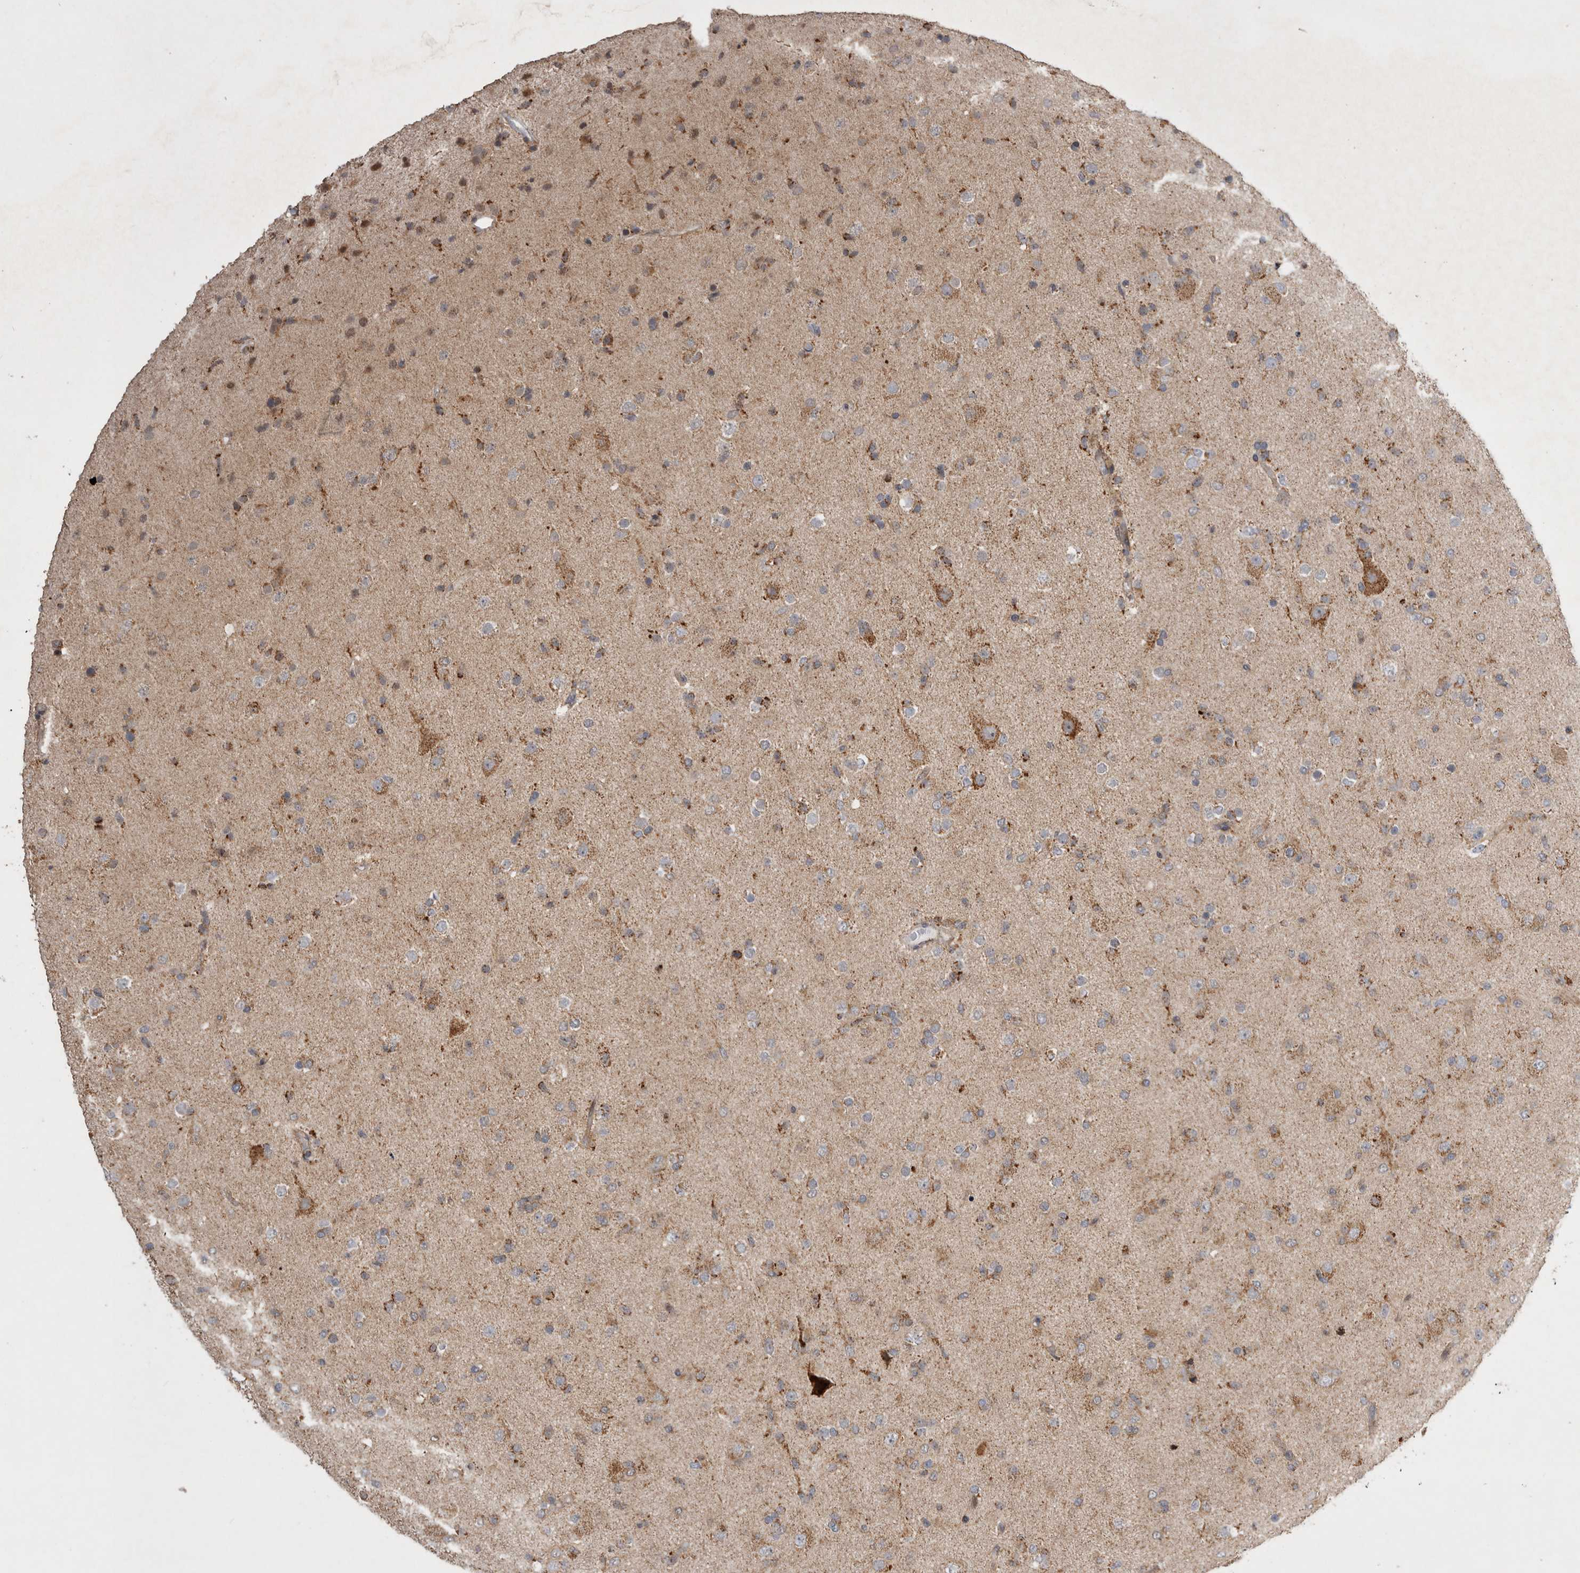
{"staining": {"intensity": "weak", "quantity": "25%-75%", "location": "cytoplasmic/membranous"}, "tissue": "glioma", "cell_type": "Tumor cells", "image_type": "cancer", "snomed": [{"axis": "morphology", "description": "Glioma, malignant, Low grade"}, {"axis": "topography", "description": "Brain"}], "caption": "Tumor cells exhibit low levels of weak cytoplasmic/membranous staining in approximately 25%-75% of cells in malignant low-grade glioma. (DAB IHC with brightfield microscopy, high magnification).", "gene": "MRPL37", "patient": {"sex": "male", "age": 65}}